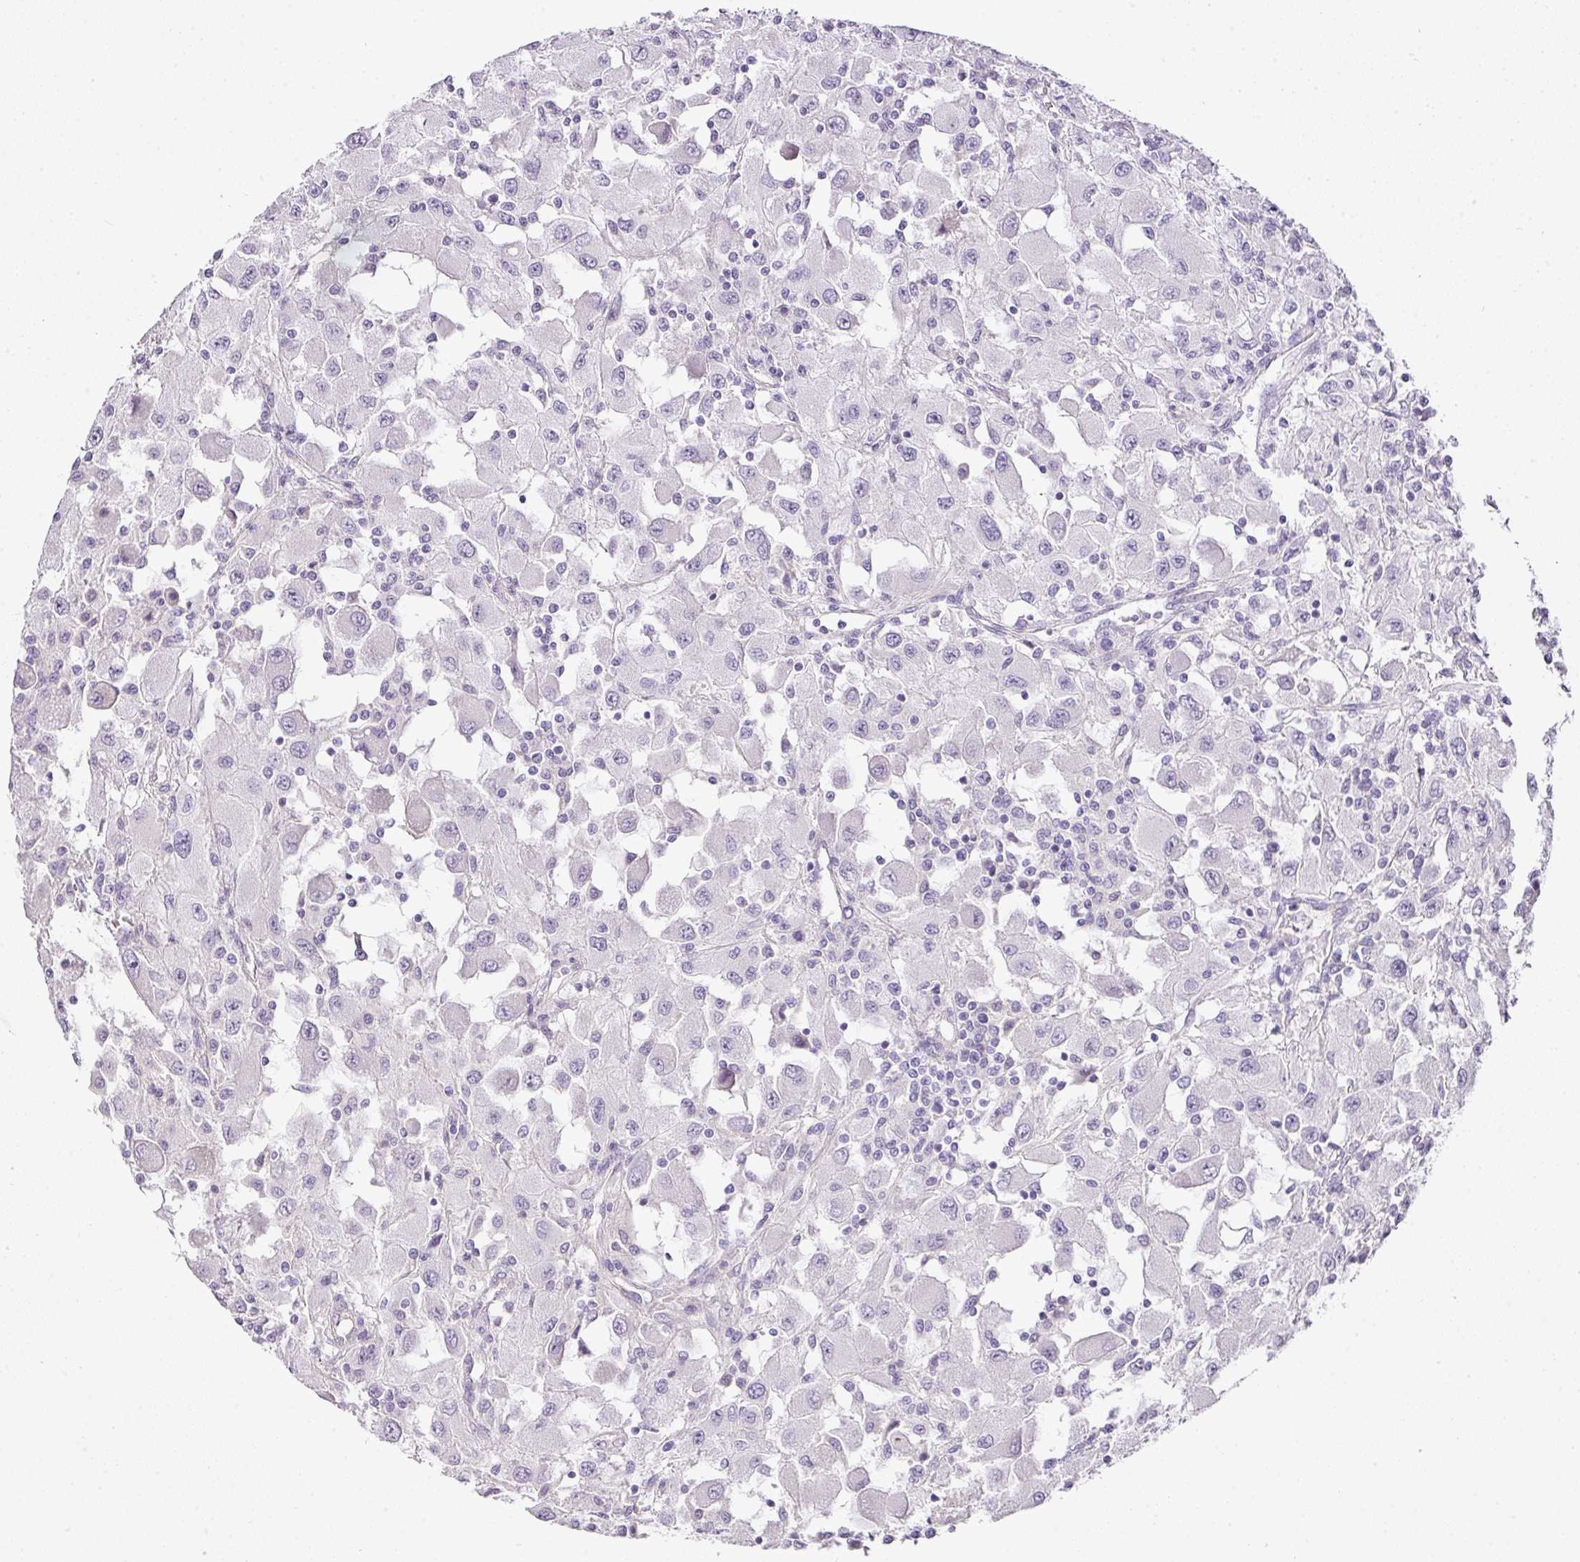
{"staining": {"intensity": "negative", "quantity": "none", "location": "none"}, "tissue": "renal cancer", "cell_type": "Tumor cells", "image_type": "cancer", "snomed": [{"axis": "morphology", "description": "Adenocarcinoma, NOS"}, {"axis": "topography", "description": "Kidney"}], "caption": "A histopathology image of human adenocarcinoma (renal) is negative for staining in tumor cells.", "gene": "RAX2", "patient": {"sex": "female", "age": 67}}